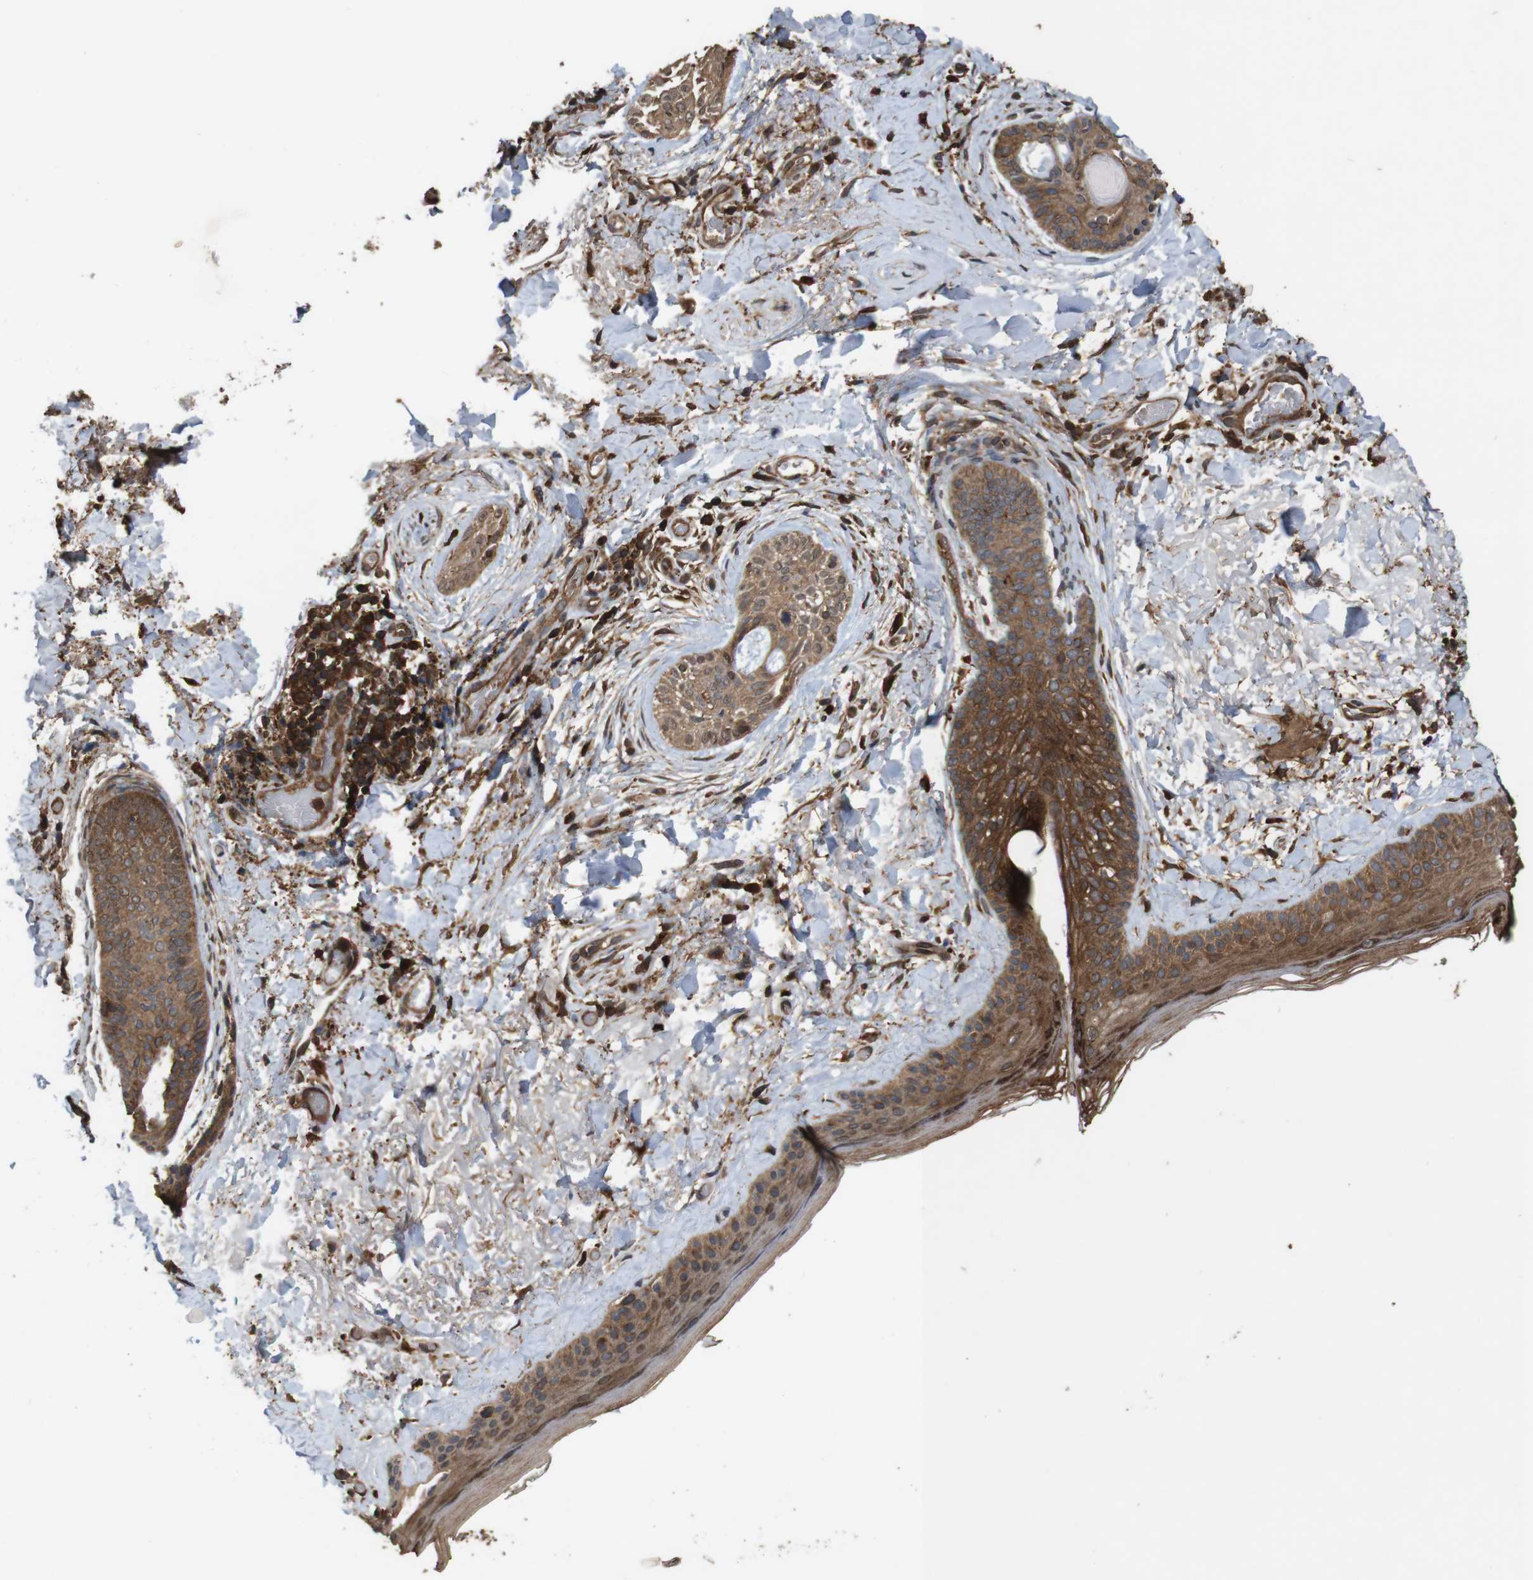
{"staining": {"intensity": "moderate", "quantity": ">75%", "location": "cytoplasmic/membranous"}, "tissue": "skin cancer", "cell_type": "Tumor cells", "image_type": "cancer", "snomed": [{"axis": "morphology", "description": "Normal tissue, NOS"}, {"axis": "morphology", "description": "Basal cell carcinoma"}, {"axis": "topography", "description": "Skin"}], "caption": "IHC of human basal cell carcinoma (skin) shows medium levels of moderate cytoplasmic/membranous staining in approximately >75% of tumor cells.", "gene": "BAG4", "patient": {"sex": "female", "age": 71}}